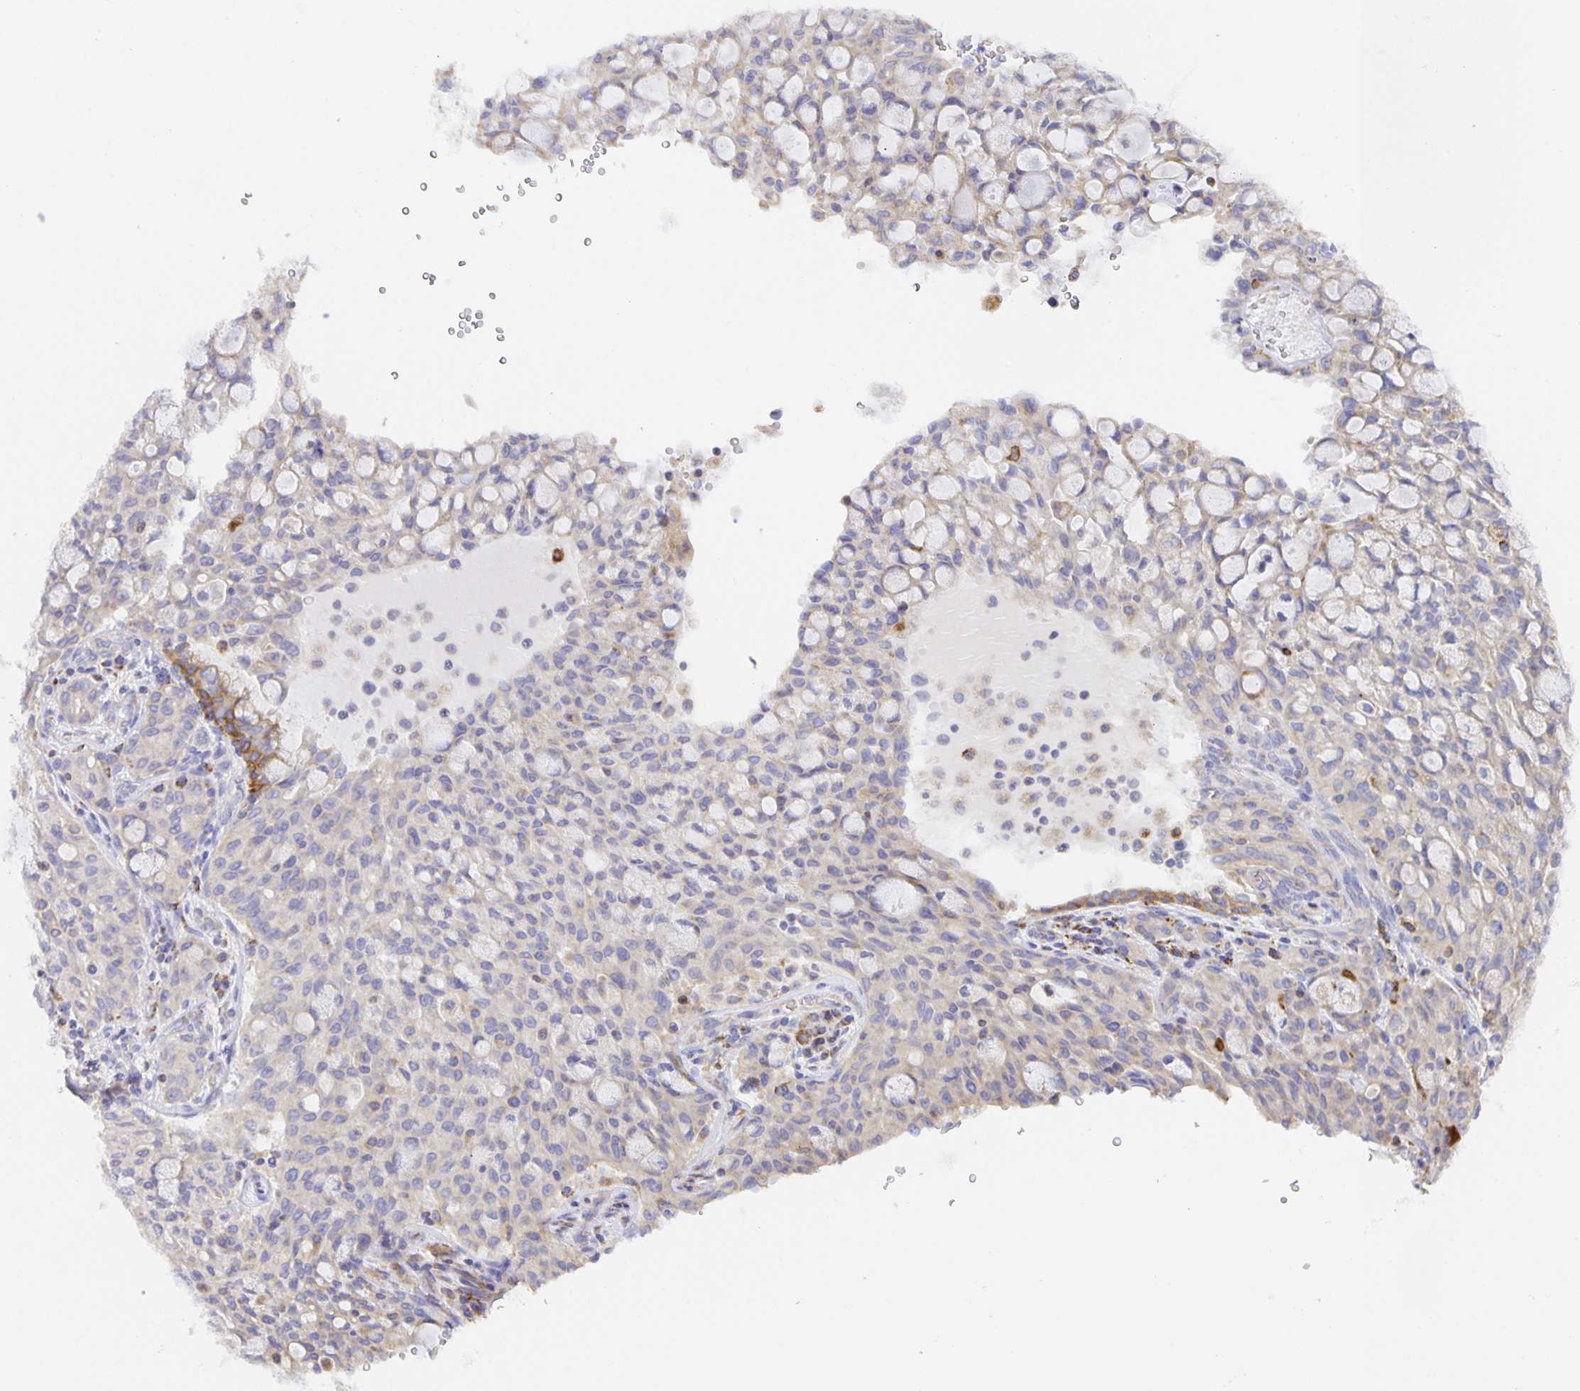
{"staining": {"intensity": "negative", "quantity": "none", "location": "none"}, "tissue": "lung cancer", "cell_type": "Tumor cells", "image_type": "cancer", "snomed": [{"axis": "morphology", "description": "Adenocarcinoma, NOS"}, {"axis": "topography", "description": "Lung"}], "caption": "Image shows no significant protein expression in tumor cells of lung adenocarcinoma.", "gene": "FLRT3", "patient": {"sex": "female", "age": 44}}